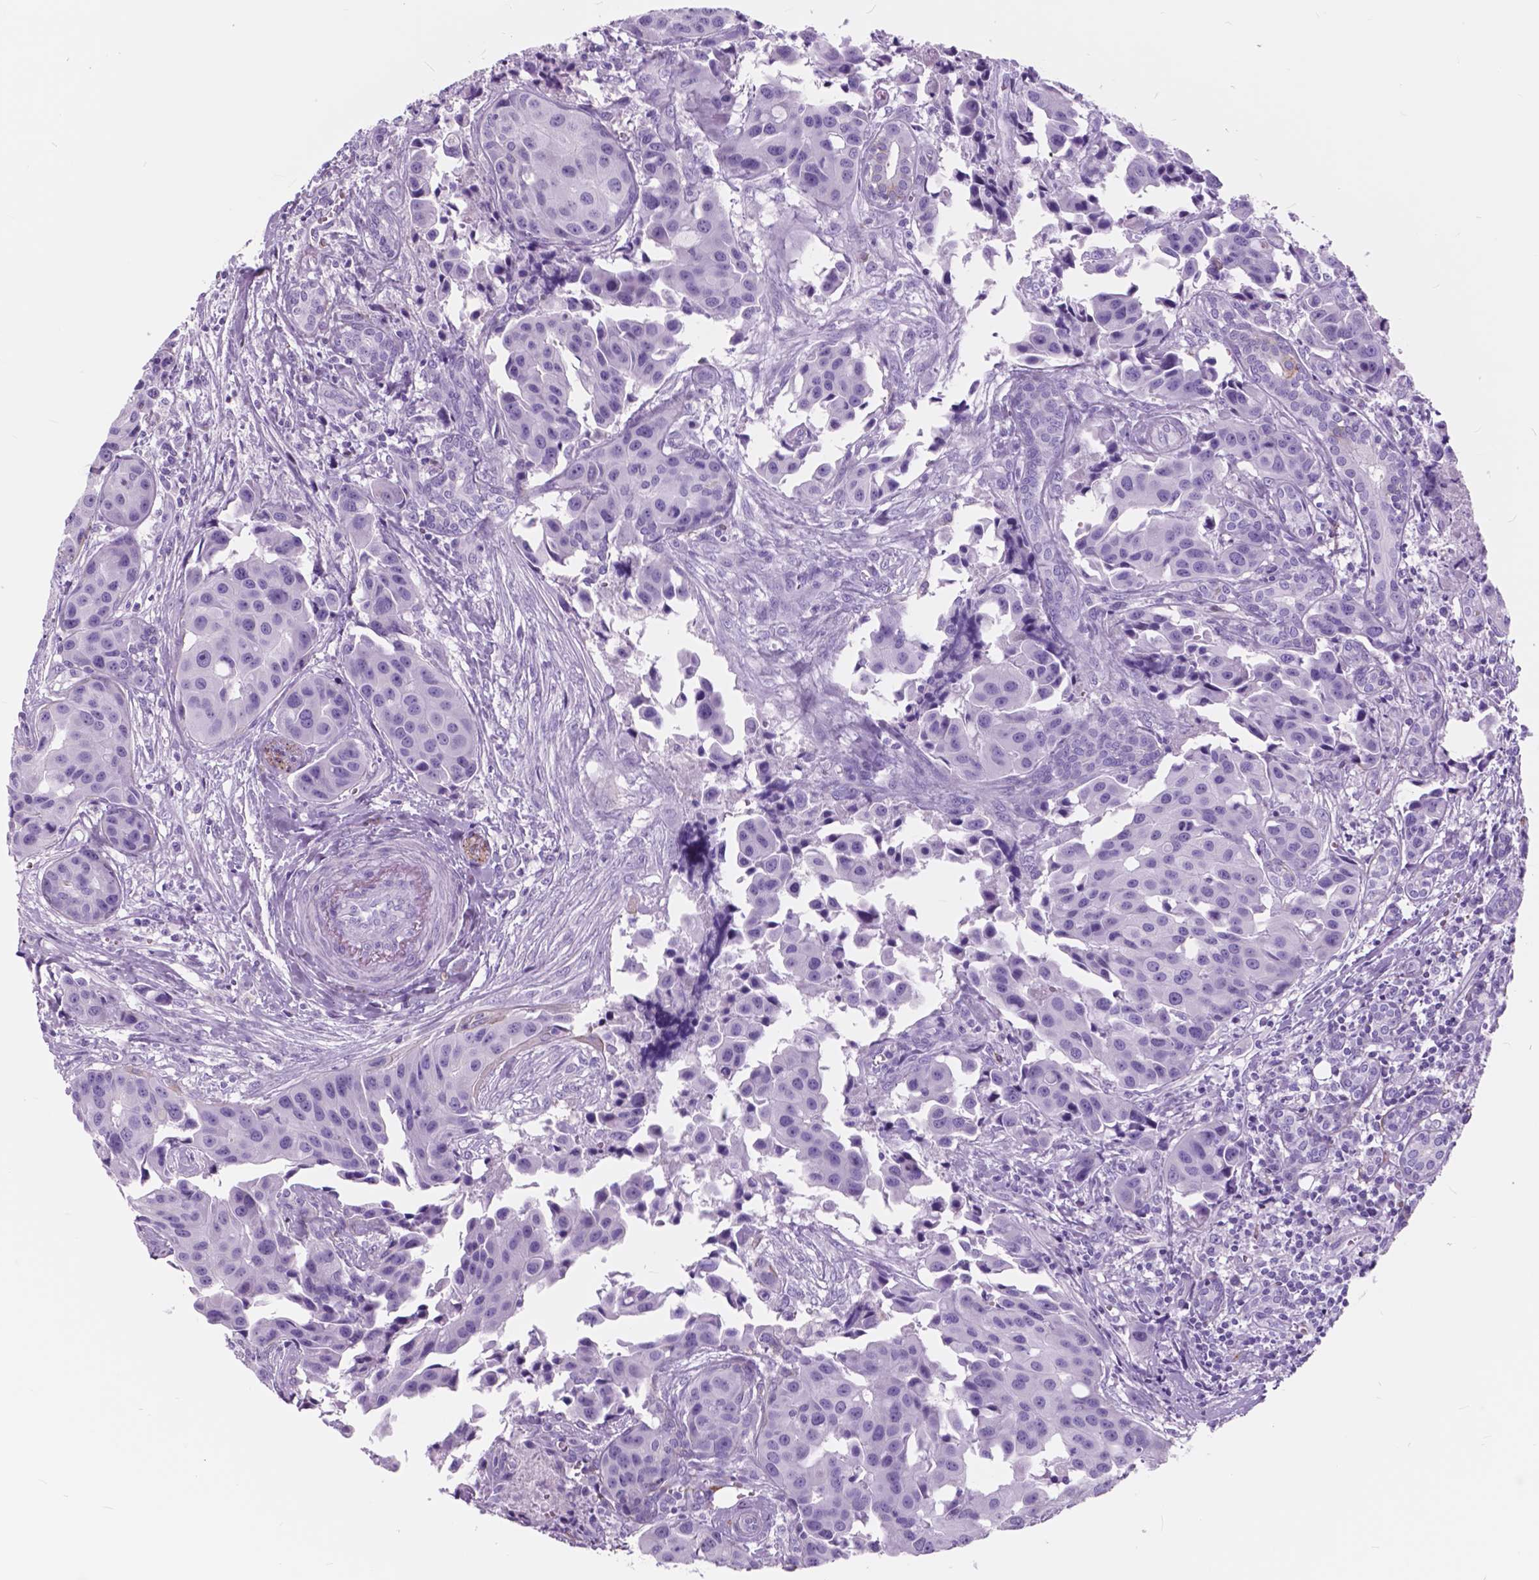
{"staining": {"intensity": "negative", "quantity": "none", "location": "none"}, "tissue": "head and neck cancer", "cell_type": "Tumor cells", "image_type": "cancer", "snomed": [{"axis": "morphology", "description": "Adenocarcinoma, NOS"}, {"axis": "topography", "description": "Head-Neck"}], "caption": "The immunohistochemistry (IHC) photomicrograph has no significant expression in tumor cells of adenocarcinoma (head and neck) tissue.", "gene": "FXYD2", "patient": {"sex": "male", "age": 76}}